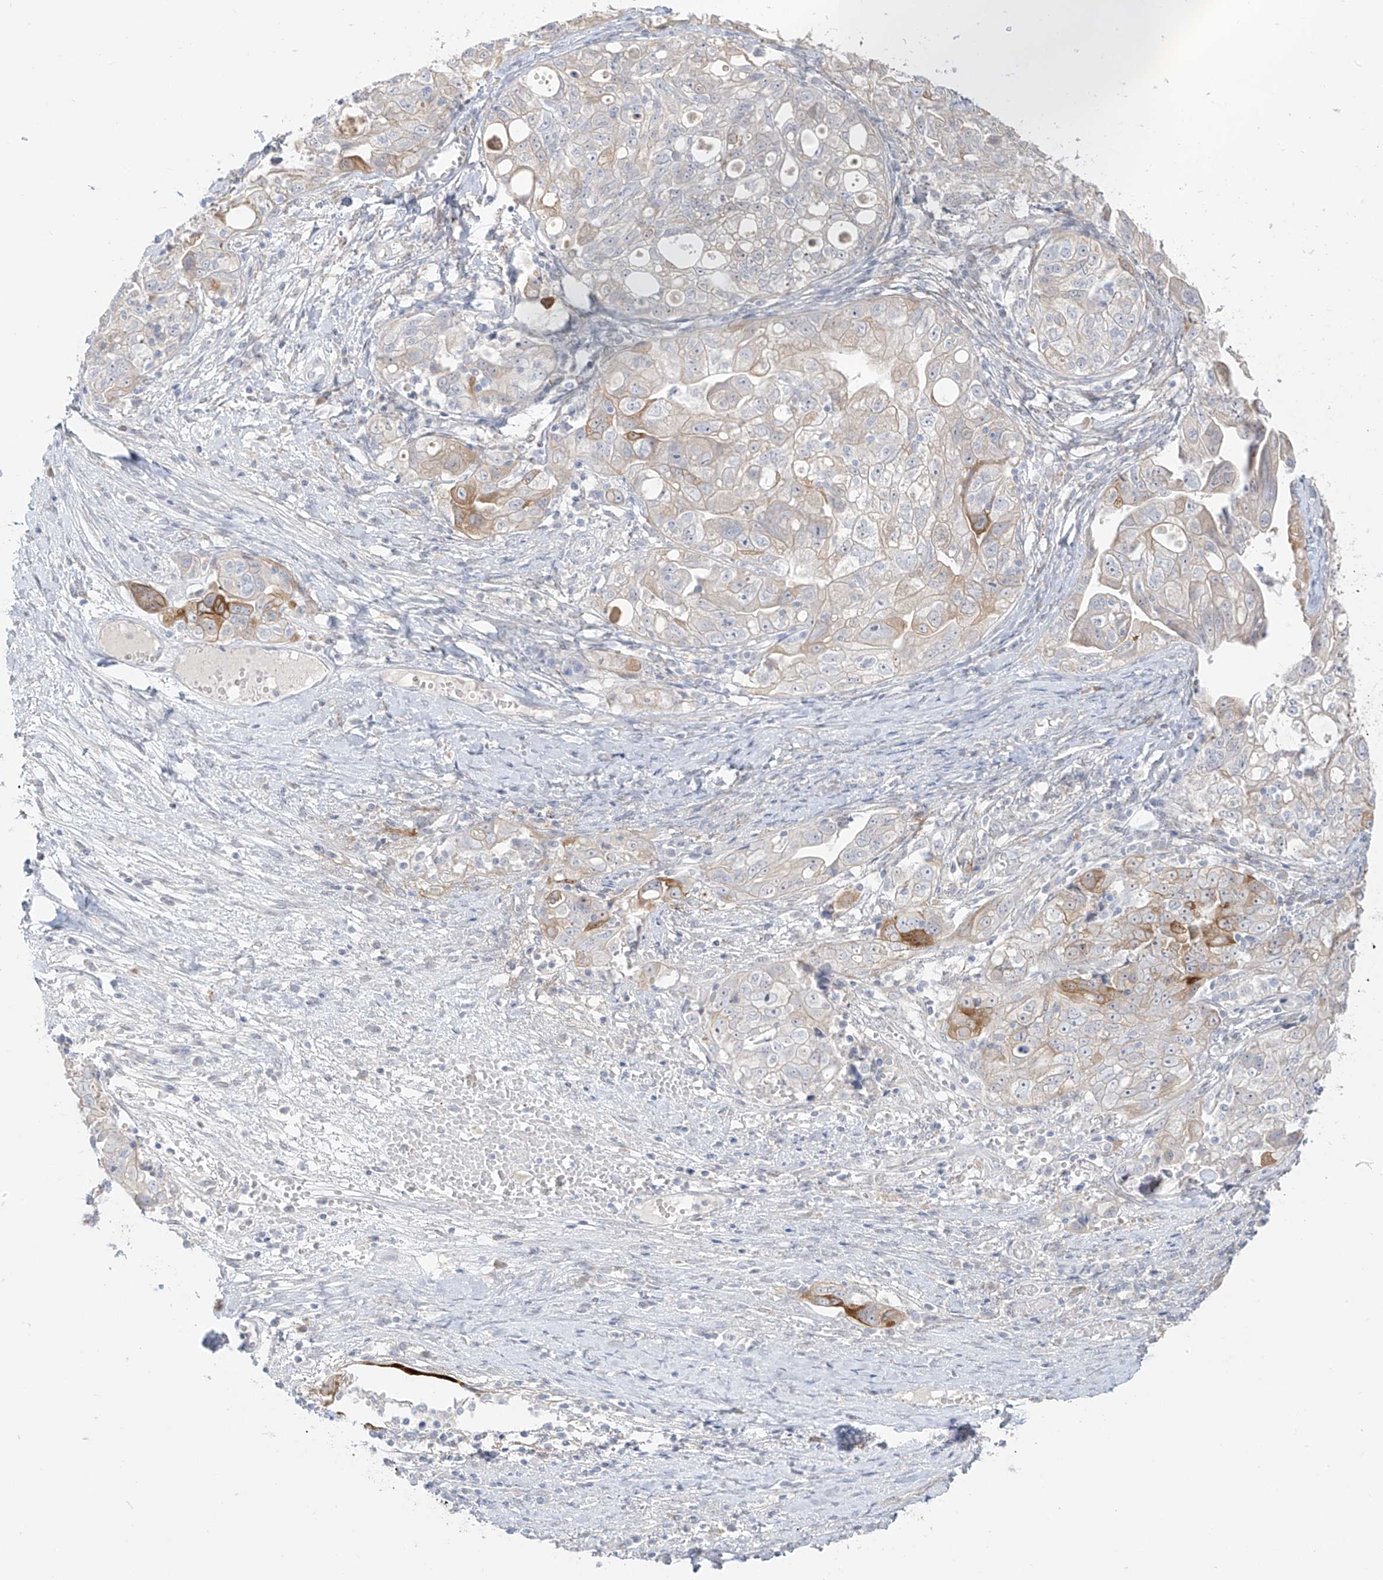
{"staining": {"intensity": "moderate", "quantity": "<25%", "location": "cytoplasmic/membranous"}, "tissue": "ovarian cancer", "cell_type": "Tumor cells", "image_type": "cancer", "snomed": [{"axis": "morphology", "description": "Carcinoma, NOS"}, {"axis": "morphology", "description": "Cystadenocarcinoma, serous, NOS"}, {"axis": "topography", "description": "Ovary"}], "caption": "Serous cystadenocarcinoma (ovarian) stained for a protein reveals moderate cytoplasmic/membranous positivity in tumor cells.", "gene": "DCDC2", "patient": {"sex": "female", "age": 69}}